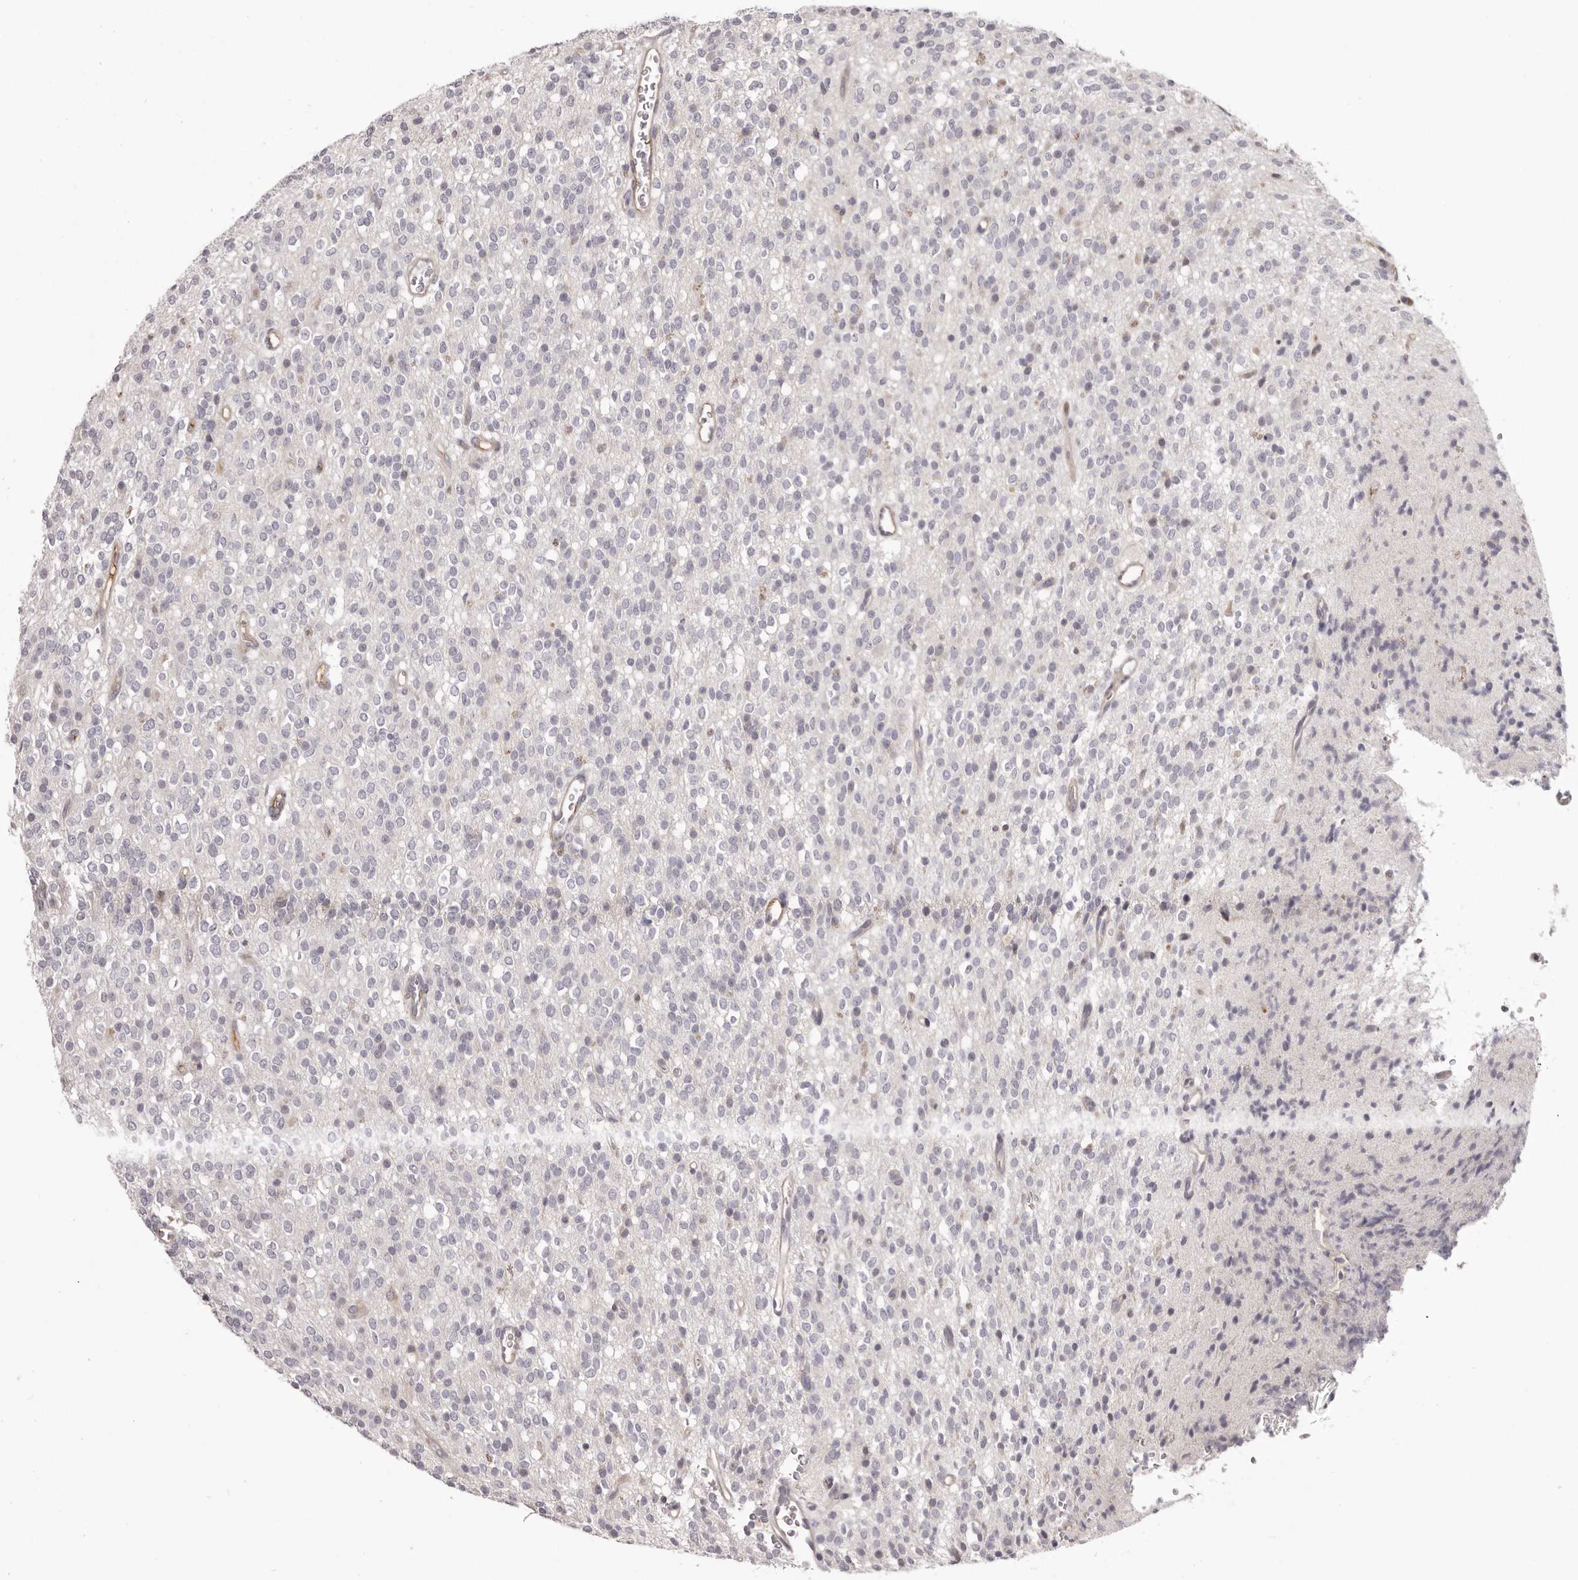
{"staining": {"intensity": "negative", "quantity": "none", "location": "none"}, "tissue": "glioma", "cell_type": "Tumor cells", "image_type": "cancer", "snomed": [{"axis": "morphology", "description": "Glioma, malignant, High grade"}, {"axis": "topography", "description": "Brain"}], "caption": "Immunohistochemical staining of human high-grade glioma (malignant) displays no significant staining in tumor cells. (Immunohistochemistry, brightfield microscopy, high magnification).", "gene": "OTUD3", "patient": {"sex": "male", "age": 34}}